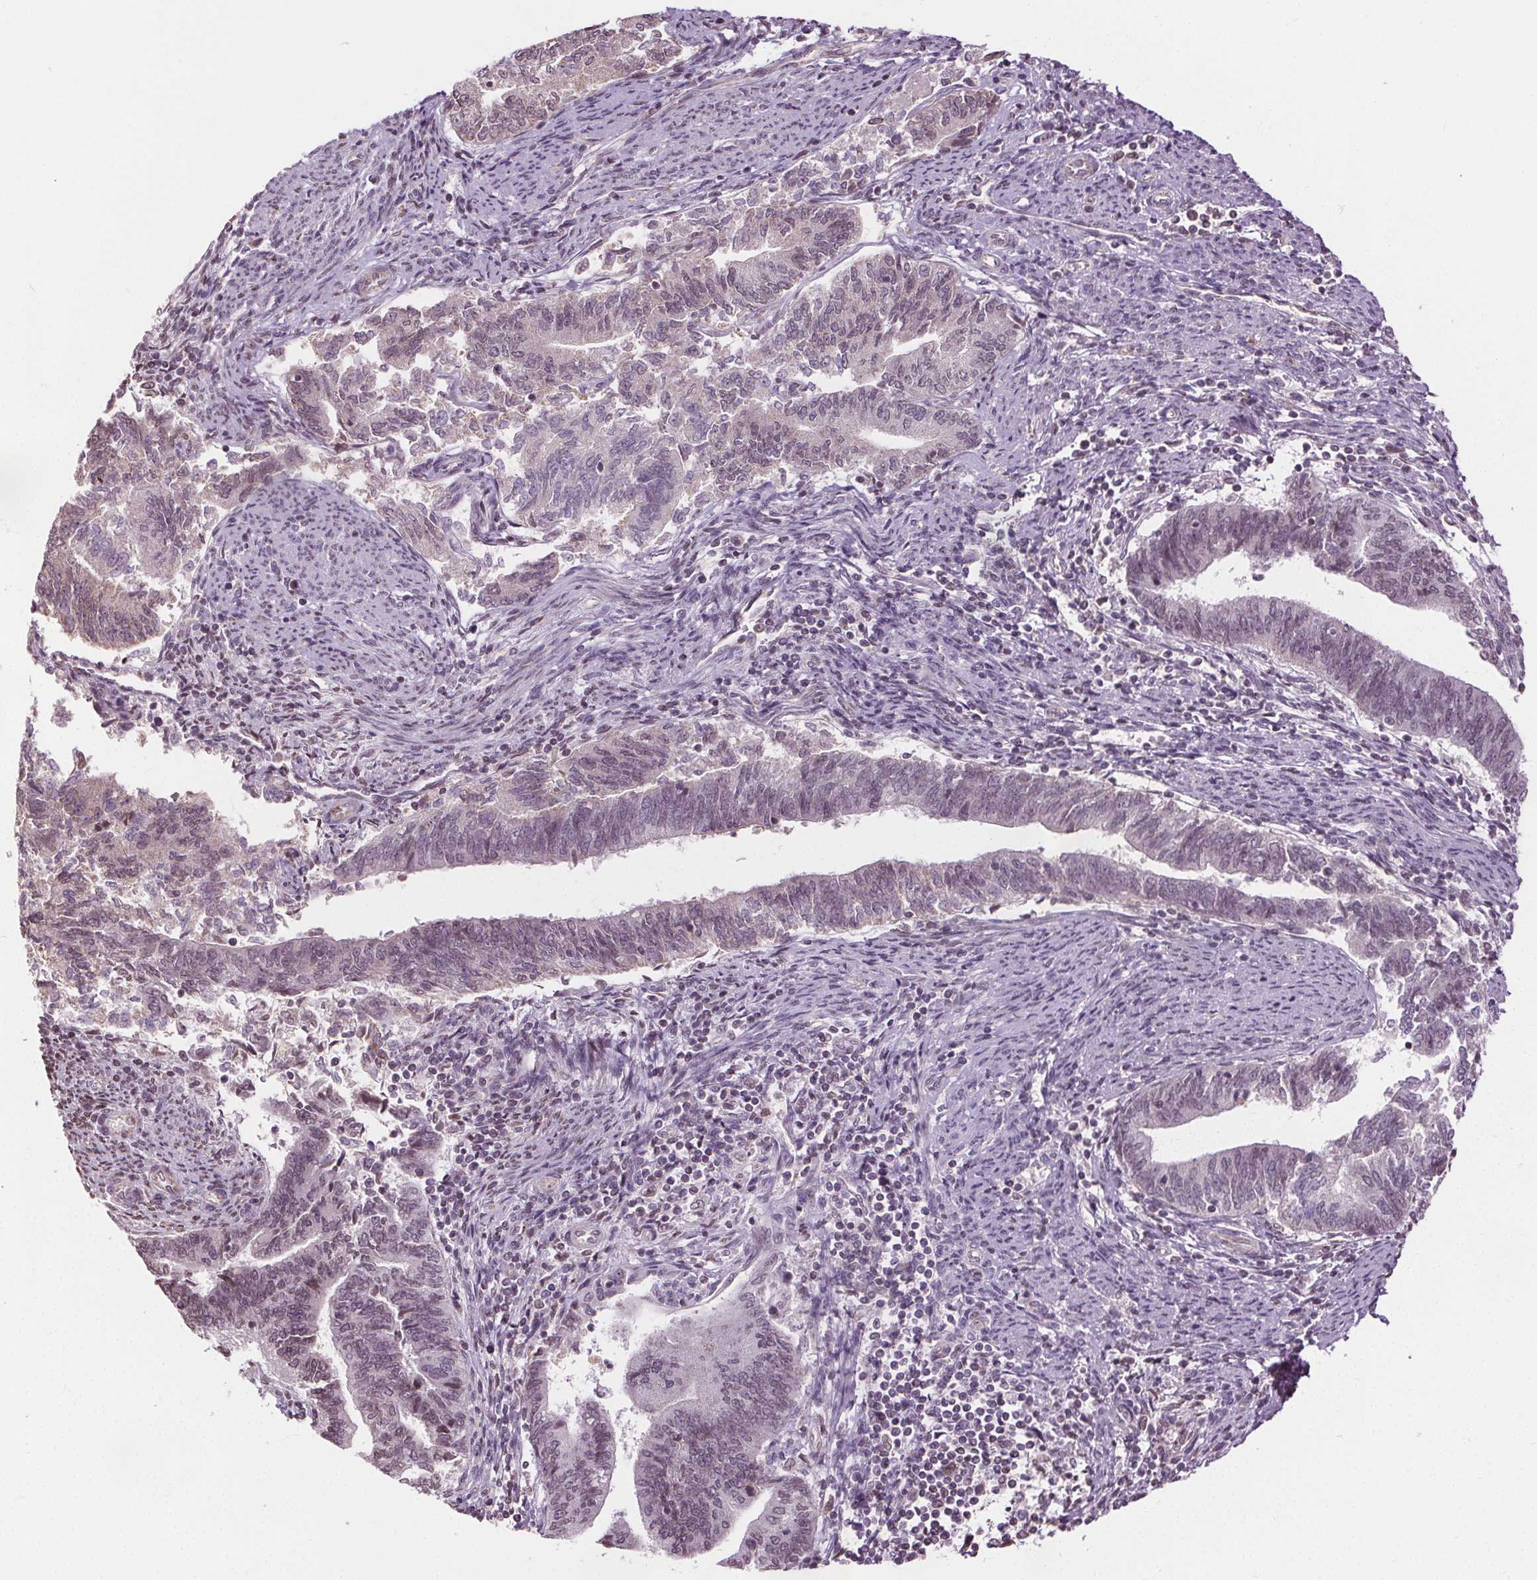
{"staining": {"intensity": "negative", "quantity": "none", "location": "none"}, "tissue": "endometrial cancer", "cell_type": "Tumor cells", "image_type": "cancer", "snomed": [{"axis": "morphology", "description": "Adenocarcinoma, NOS"}, {"axis": "topography", "description": "Endometrium"}], "caption": "A micrograph of endometrial adenocarcinoma stained for a protein shows no brown staining in tumor cells.", "gene": "LFNG", "patient": {"sex": "female", "age": 65}}